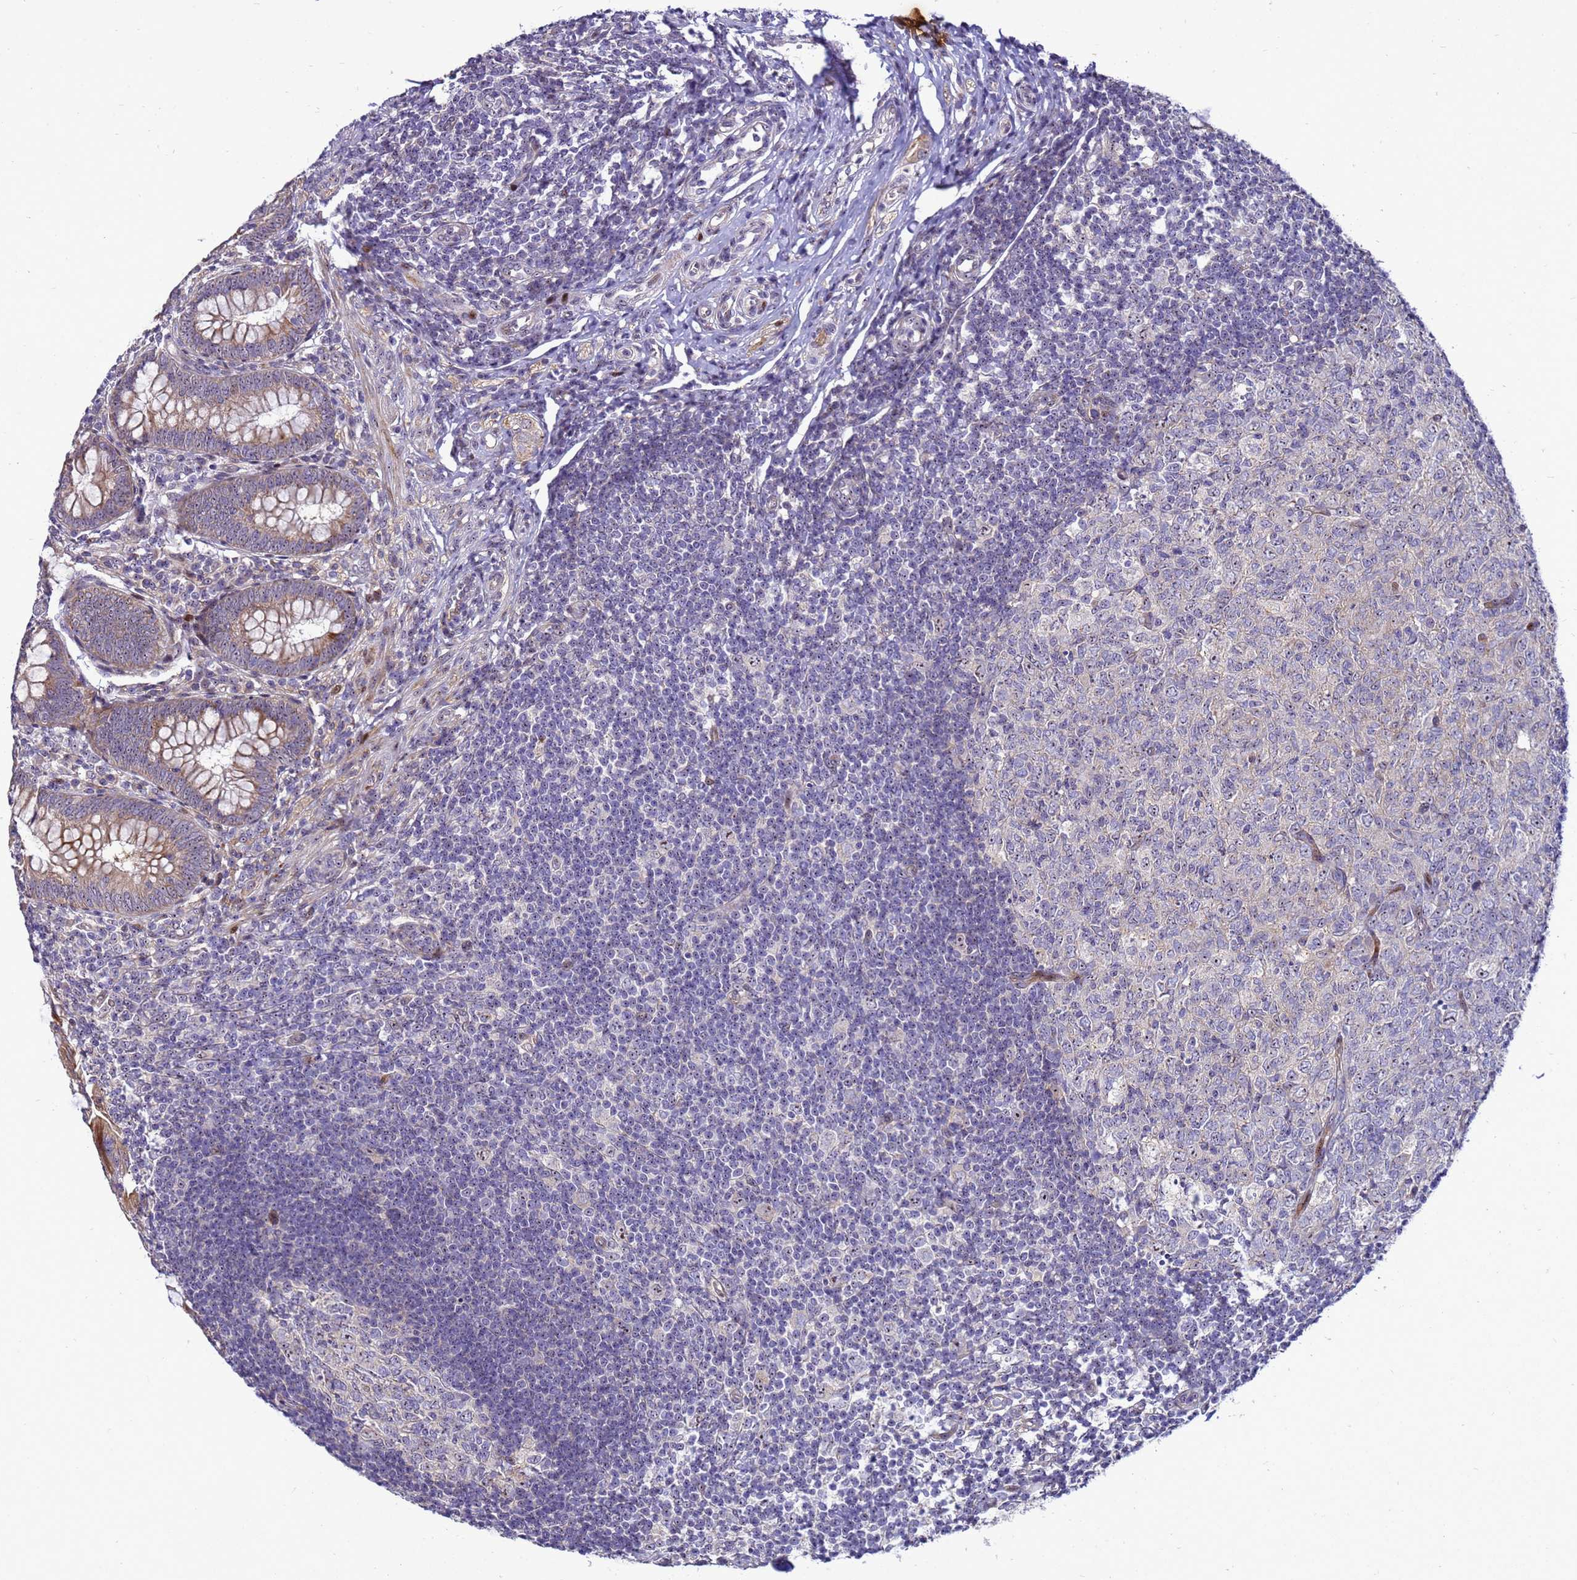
{"staining": {"intensity": "strong", "quantity": "25%-75%", "location": "cytoplasmic/membranous"}, "tissue": "appendix", "cell_type": "Glandular cells", "image_type": "normal", "snomed": [{"axis": "morphology", "description": "Normal tissue, NOS"}, {"axis": "topography", "description": "Appendix"}], "caption": "Appendix stained for a protein exhibits strong cytoplasmic/membranous positivity in glandular cells. The staining was performed using DAB, with brown indicating positive protein expression. Nuclei are stained blue with hematoxylin.", "gene": "RSPO1", "patient": {"sex": "male", "age": 14}}